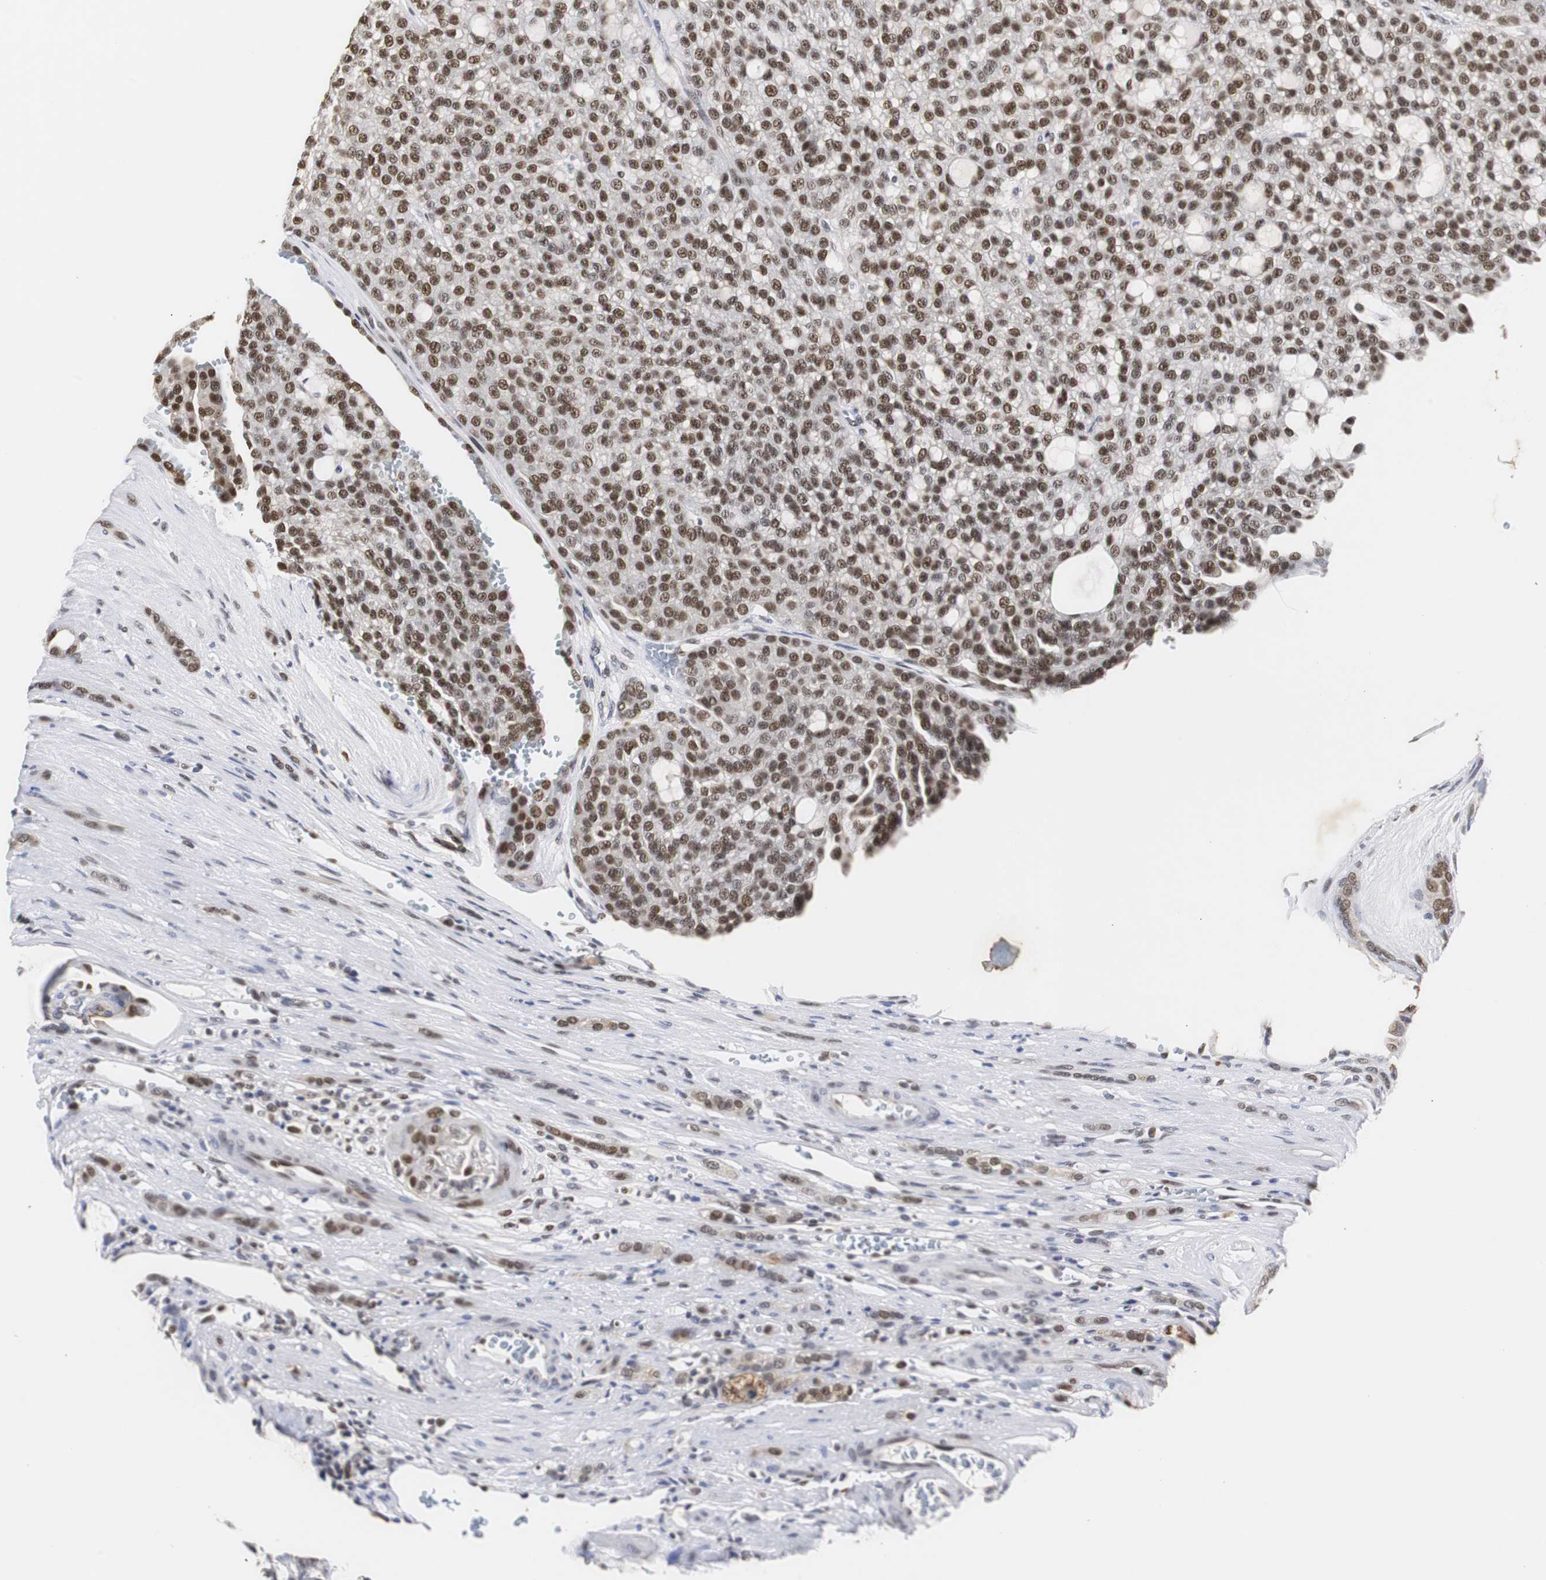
{"staining": {"intensity": "strong", "quantity": ">75%", "location": "nuclear"}, "tissue": "renal cancer", "cell_type": "Tumor cells", "image_type": "cancer", "snomed": [{"axis": "morphology", "description": "Adenocarcinoma, NOS"}, {"axis": "topography", "description": "Kidney"}], "caption": "Protein expression analysis of human renal cancer reveals strong nuclear positivity in approximately >75% of tumor cells. Using DAB (3,3'-diaminobenzidine) (brown) and hematoxylin (blue) stains, captured at high magnification using brightfield microscopy.", "gene": "ZFC3H1", "patient": {"sex": "male", "age": 63}}